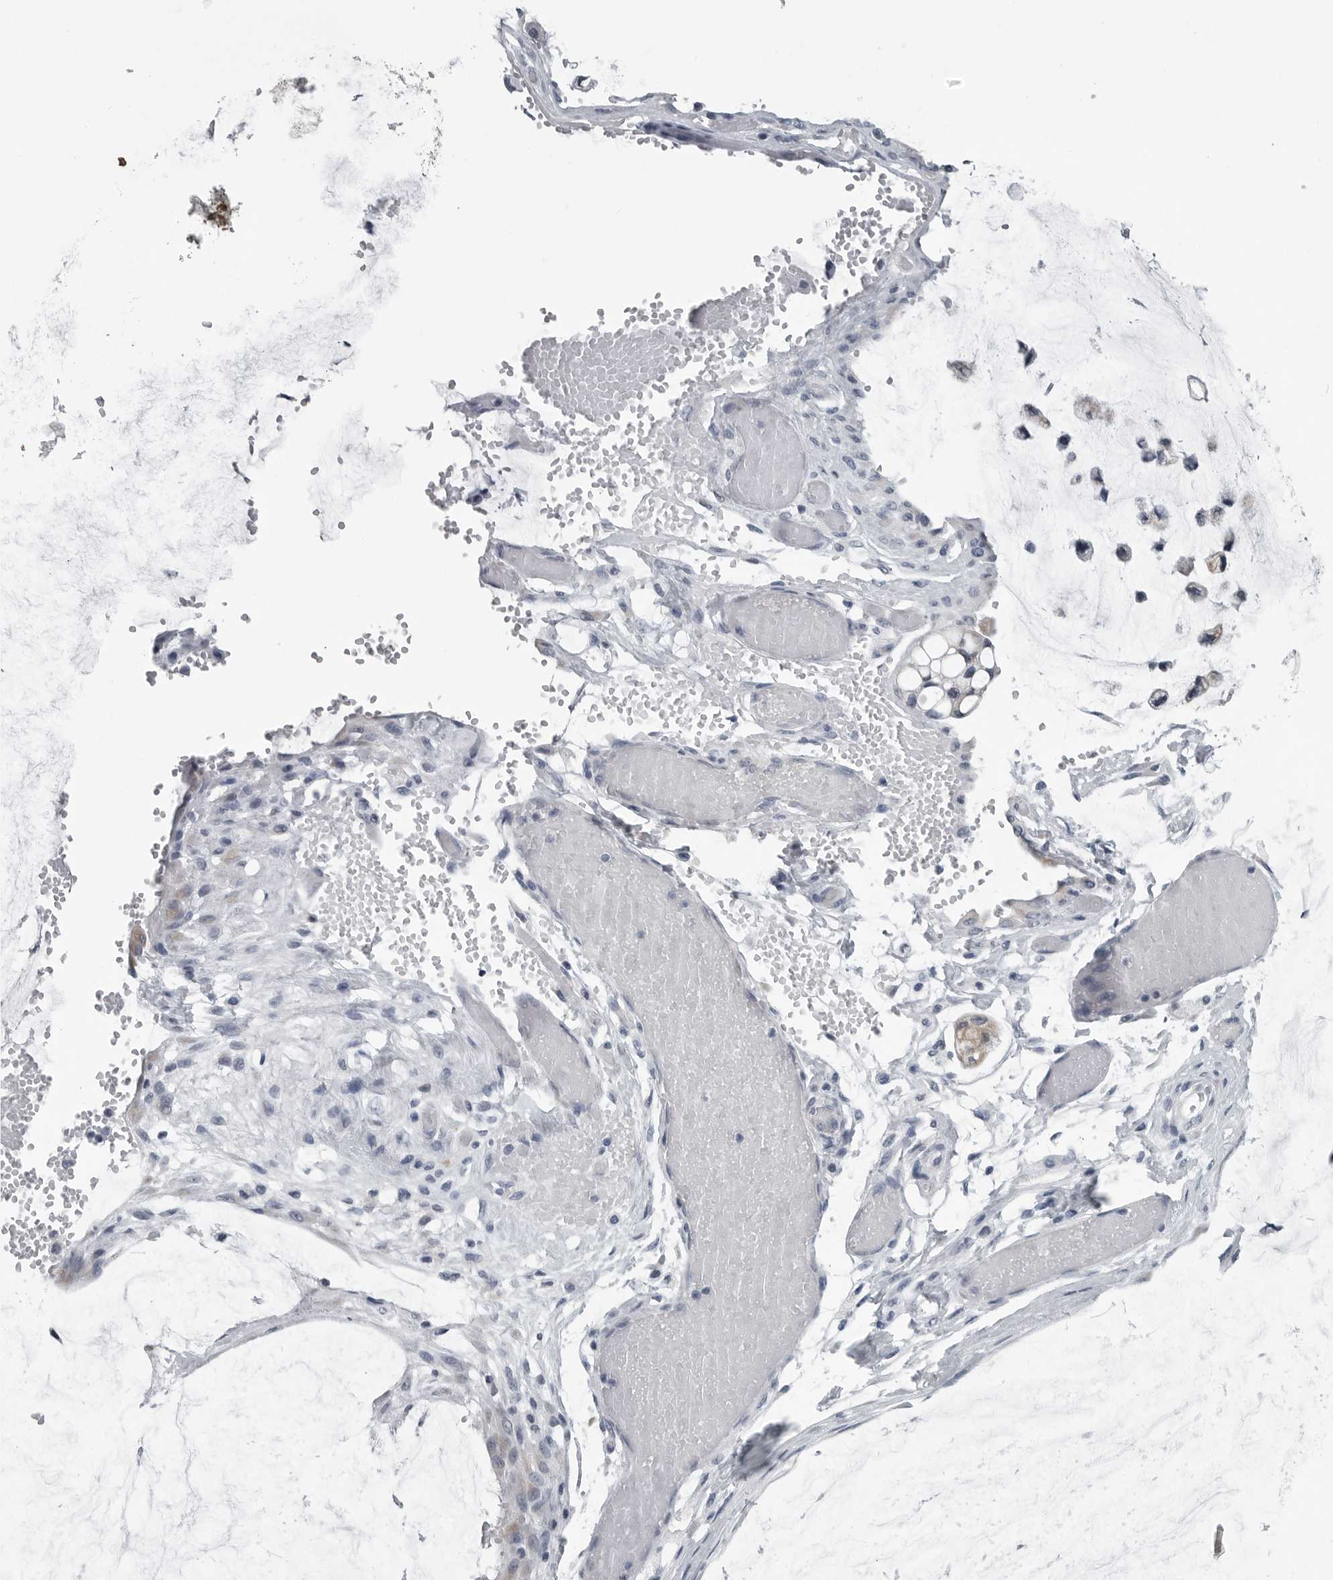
{"staining": {"intensity": "negative", "quantity": "none", "location": "none"}, "tissue": "ovarian cancer", "cell_type": "Tumor cells", "image_type": "cancer", "snomed": [{"axis": "morphology", "description": "Cystadenocarcinoma, mucinous, NOS"}, {"axis": "topography", "description": "Ovary"}], "caption": "The immunohistochemistry (IHC) micrograph has no significant positivity in tumor cells of ovarian cancer (mucinous cystadenocarcinoma) tissue.", "gene": "MYOC", "patient": {"sex": "female", "age": 39}}